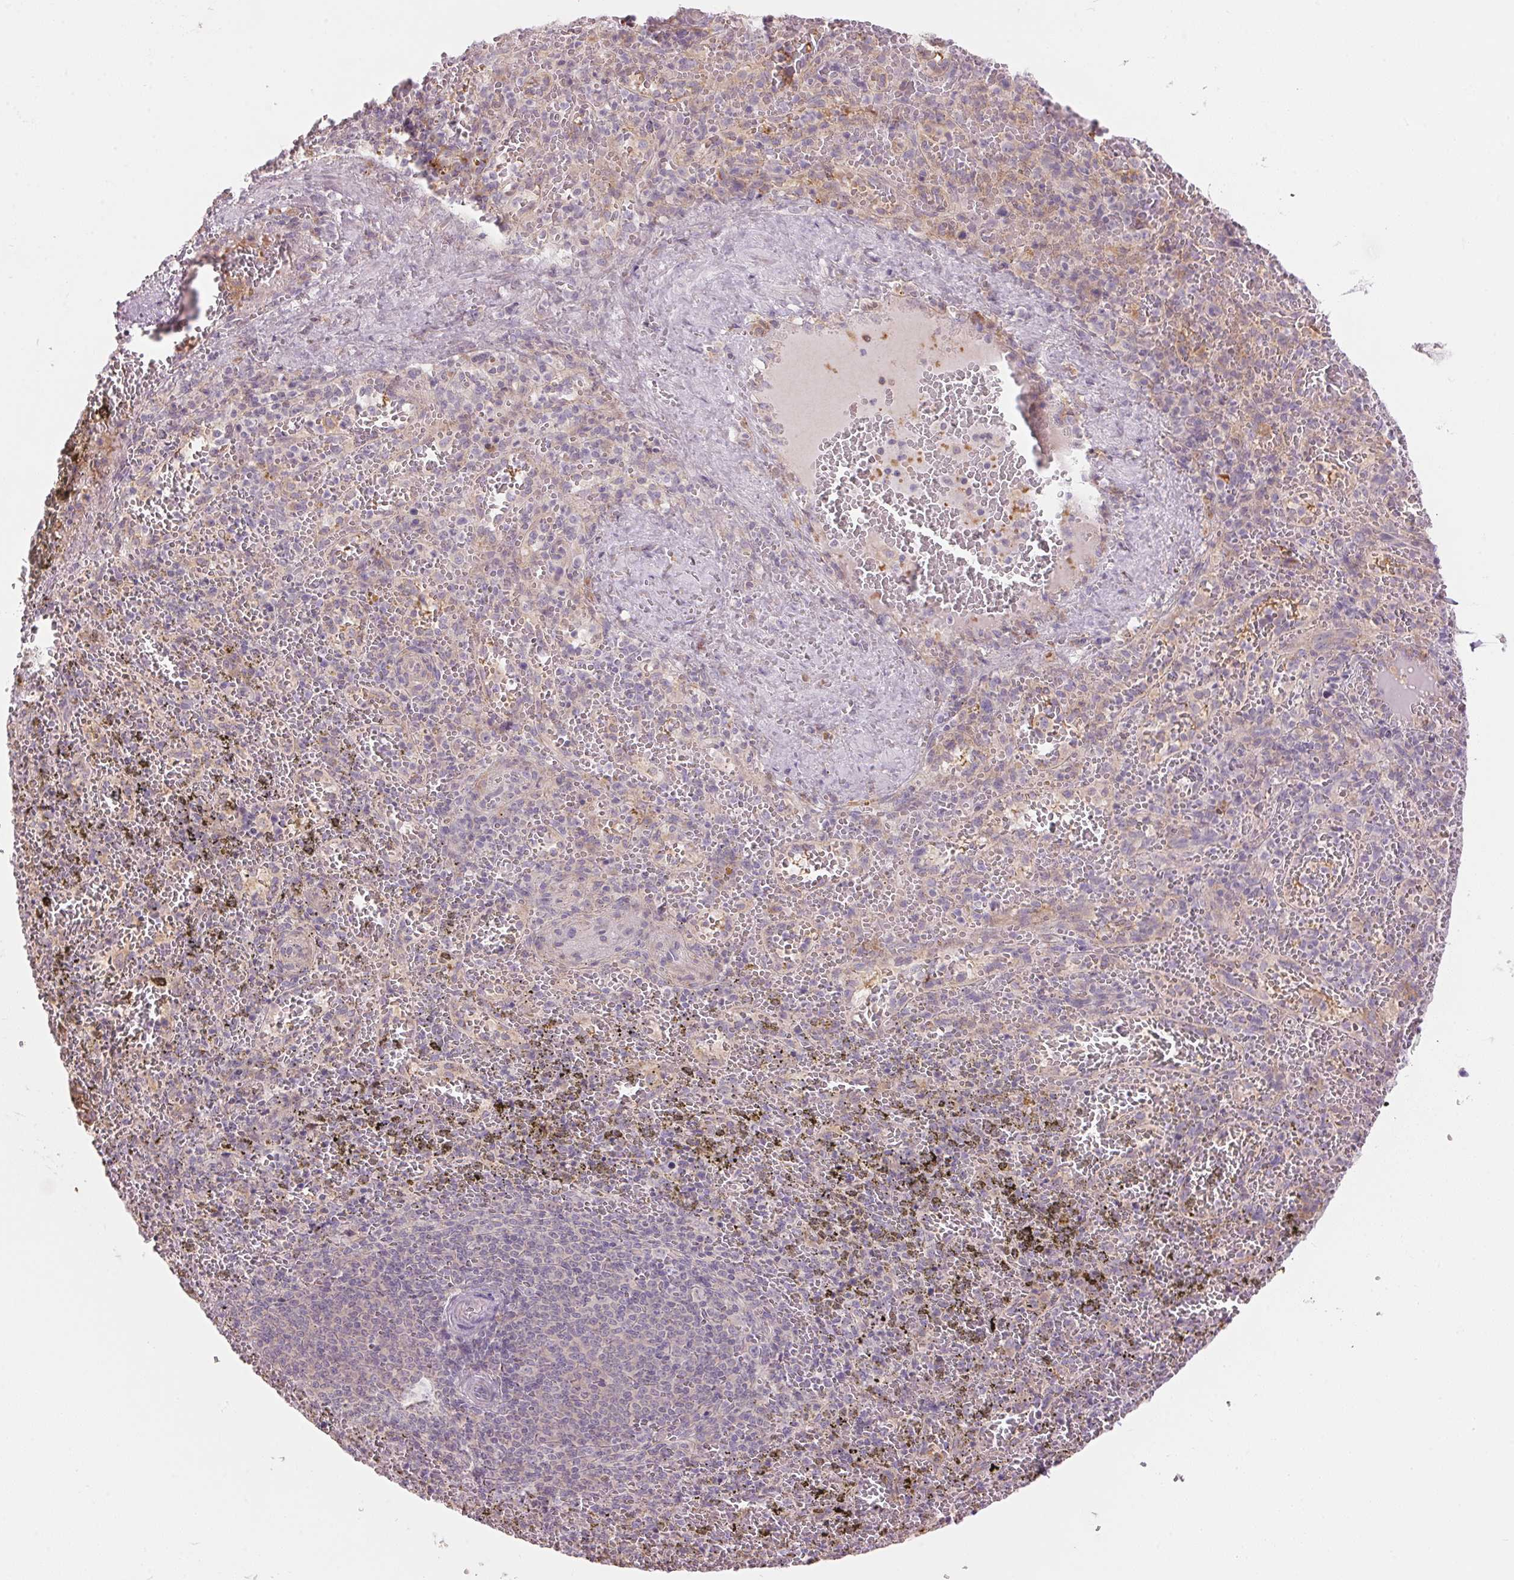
{"staining": {"intensity": "negative", "quantity": "none", "location": "none"}, "tissue": "spleen", "cell_type": "Cells in red pulp", "image_type": "normal", "snomed": [{"axis": "morphology", "description": "Normal tissue, NOS"}, {"axis": "topography", "description": "Spleen"}], "caption": "Spleen stained for a protein using IHC demonstrates no staining cells in red pulp.", "gene": "GNMT", "patient": {"sex": "female", "age": 50}}